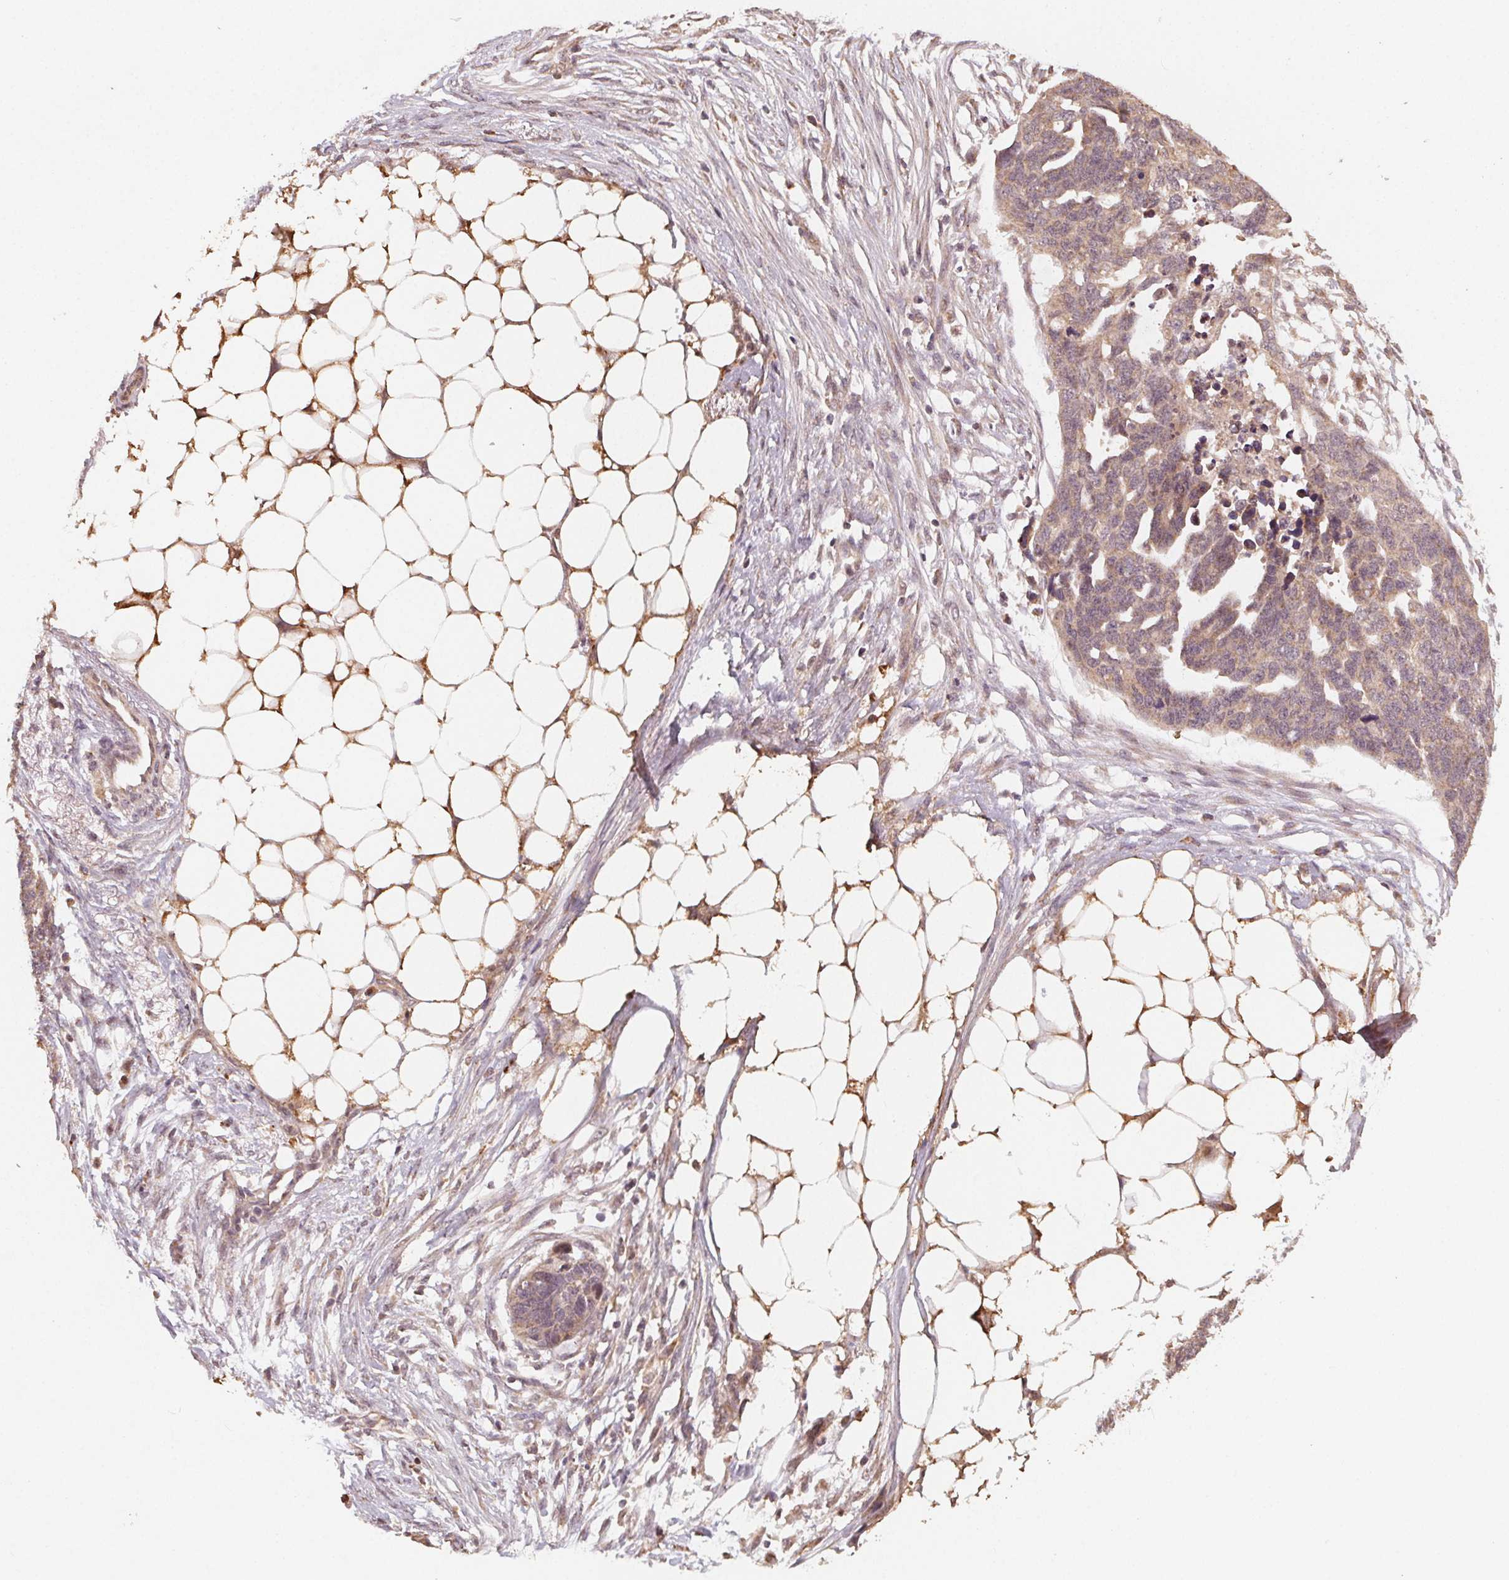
{"staining": {"intensity": "weak", "quantity": ">75%", "location": "cytoplasmic/membranous"}, "tissue": "ovarian cancer", "cell_type": "Tumor cells", "image_type": "cancer", "snomed": [{"axis": "morphology", "description": "Cystadenocarcinoma, serous, NOS"}, {"axis": "topography", "description": "Ovary"}], "caption": "Weak cytoplasmic/membranous expression for a protein is identified in approximately >75% of tumor cells of ovarian serous cystadenocarcinoma using immunohistochemistry (IHC).", "gene": "WBP2", "patient": {"sex": "female", "age": 69}}